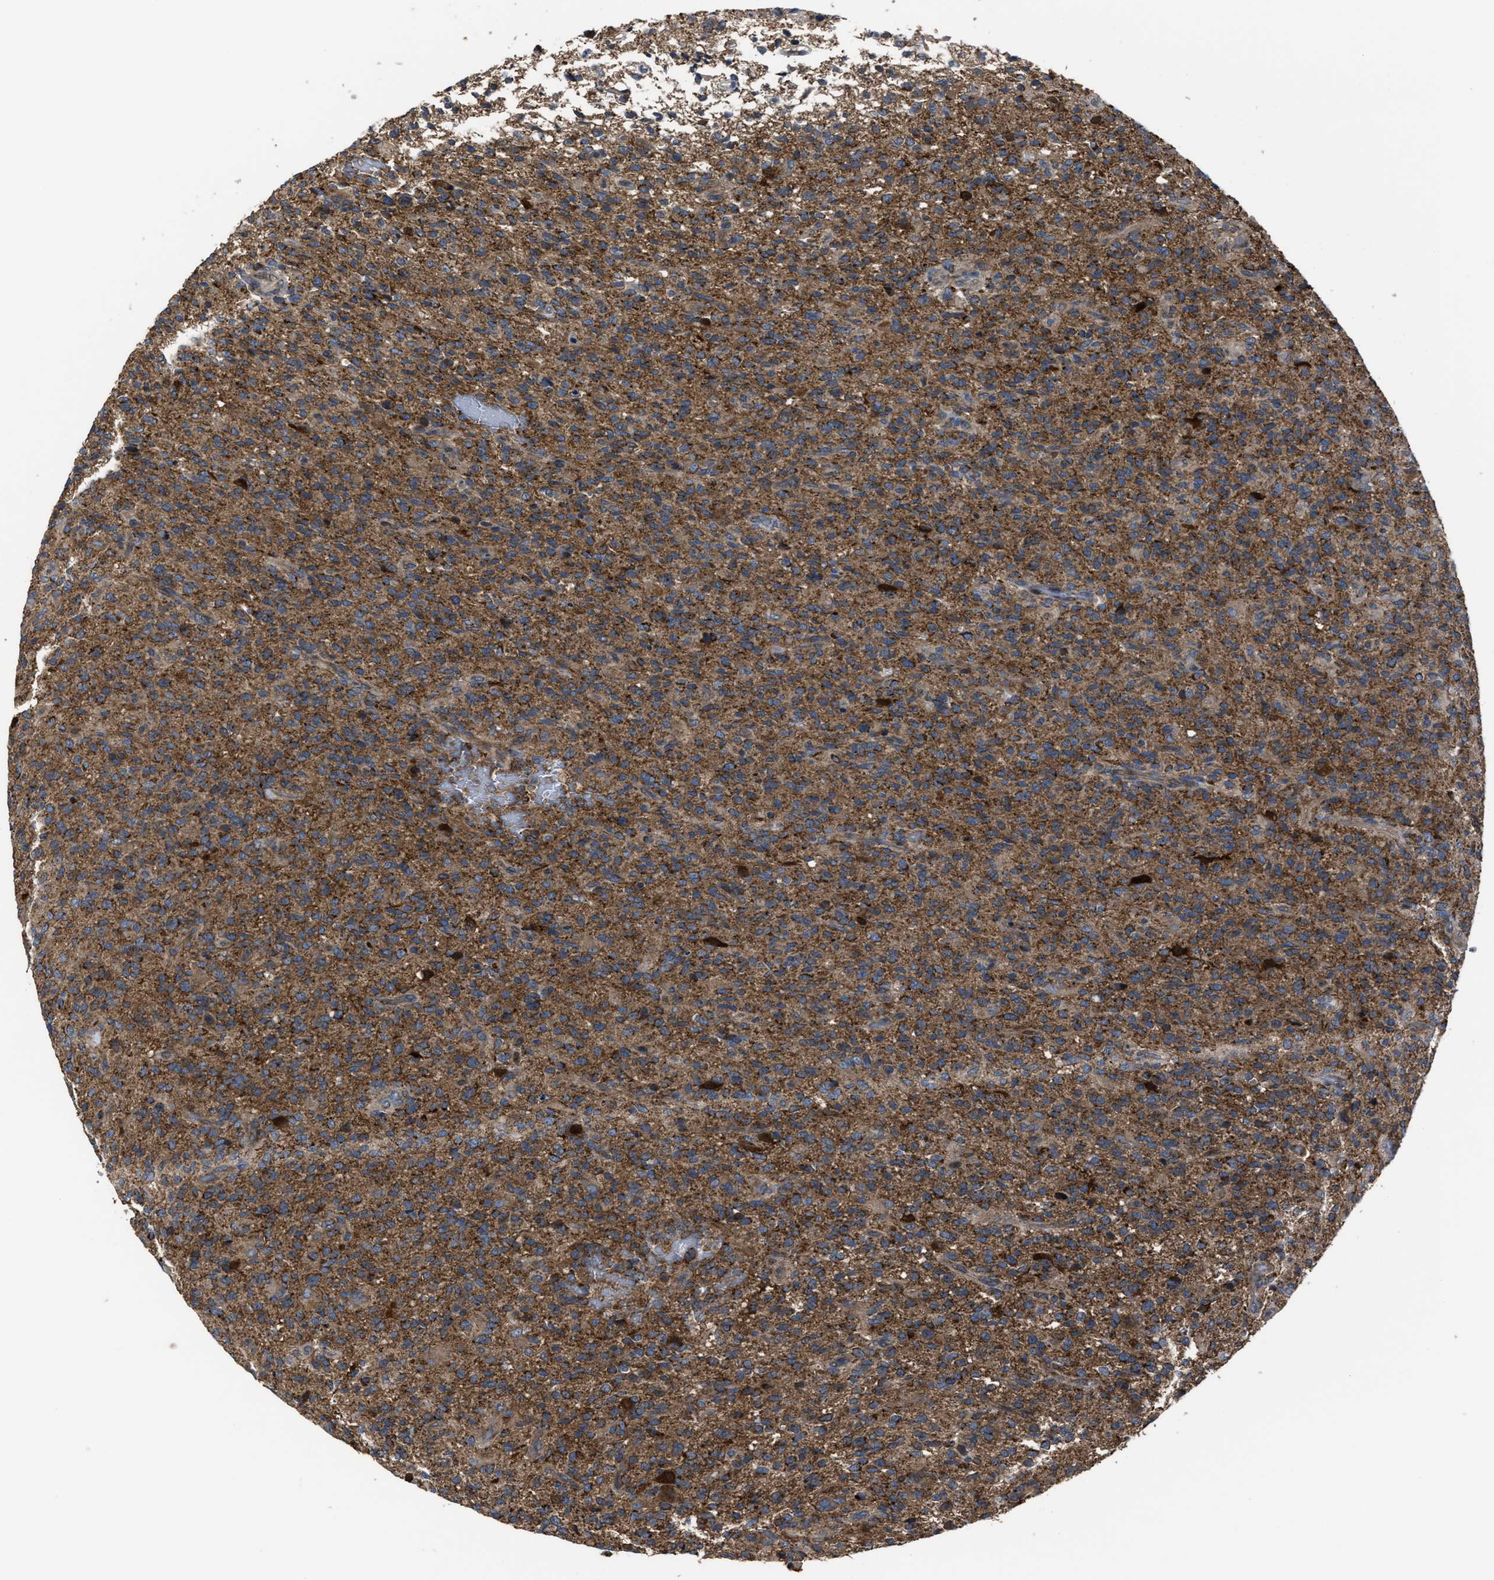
{"staining": {"intensity": "moderate", "quantity": ">75%", "location": "cytoplasmic/membranous"}, "tissue": "glioma", "cell_type": "Tumor cells", "image_type": "cancer", "snomed": [{"axis": "morphology", "description": "Glioma, malignant, High grade"}, {"axis": "topography", "description": "Brain"}], "caption": "Glioma was stained to show a protein in brown. There is medium levels of moderate cytoplasmic/membranous staining in approximately >75% of tumor cells.", "gene": "PASK", "patient": {"sex": "male", "age": 71}}